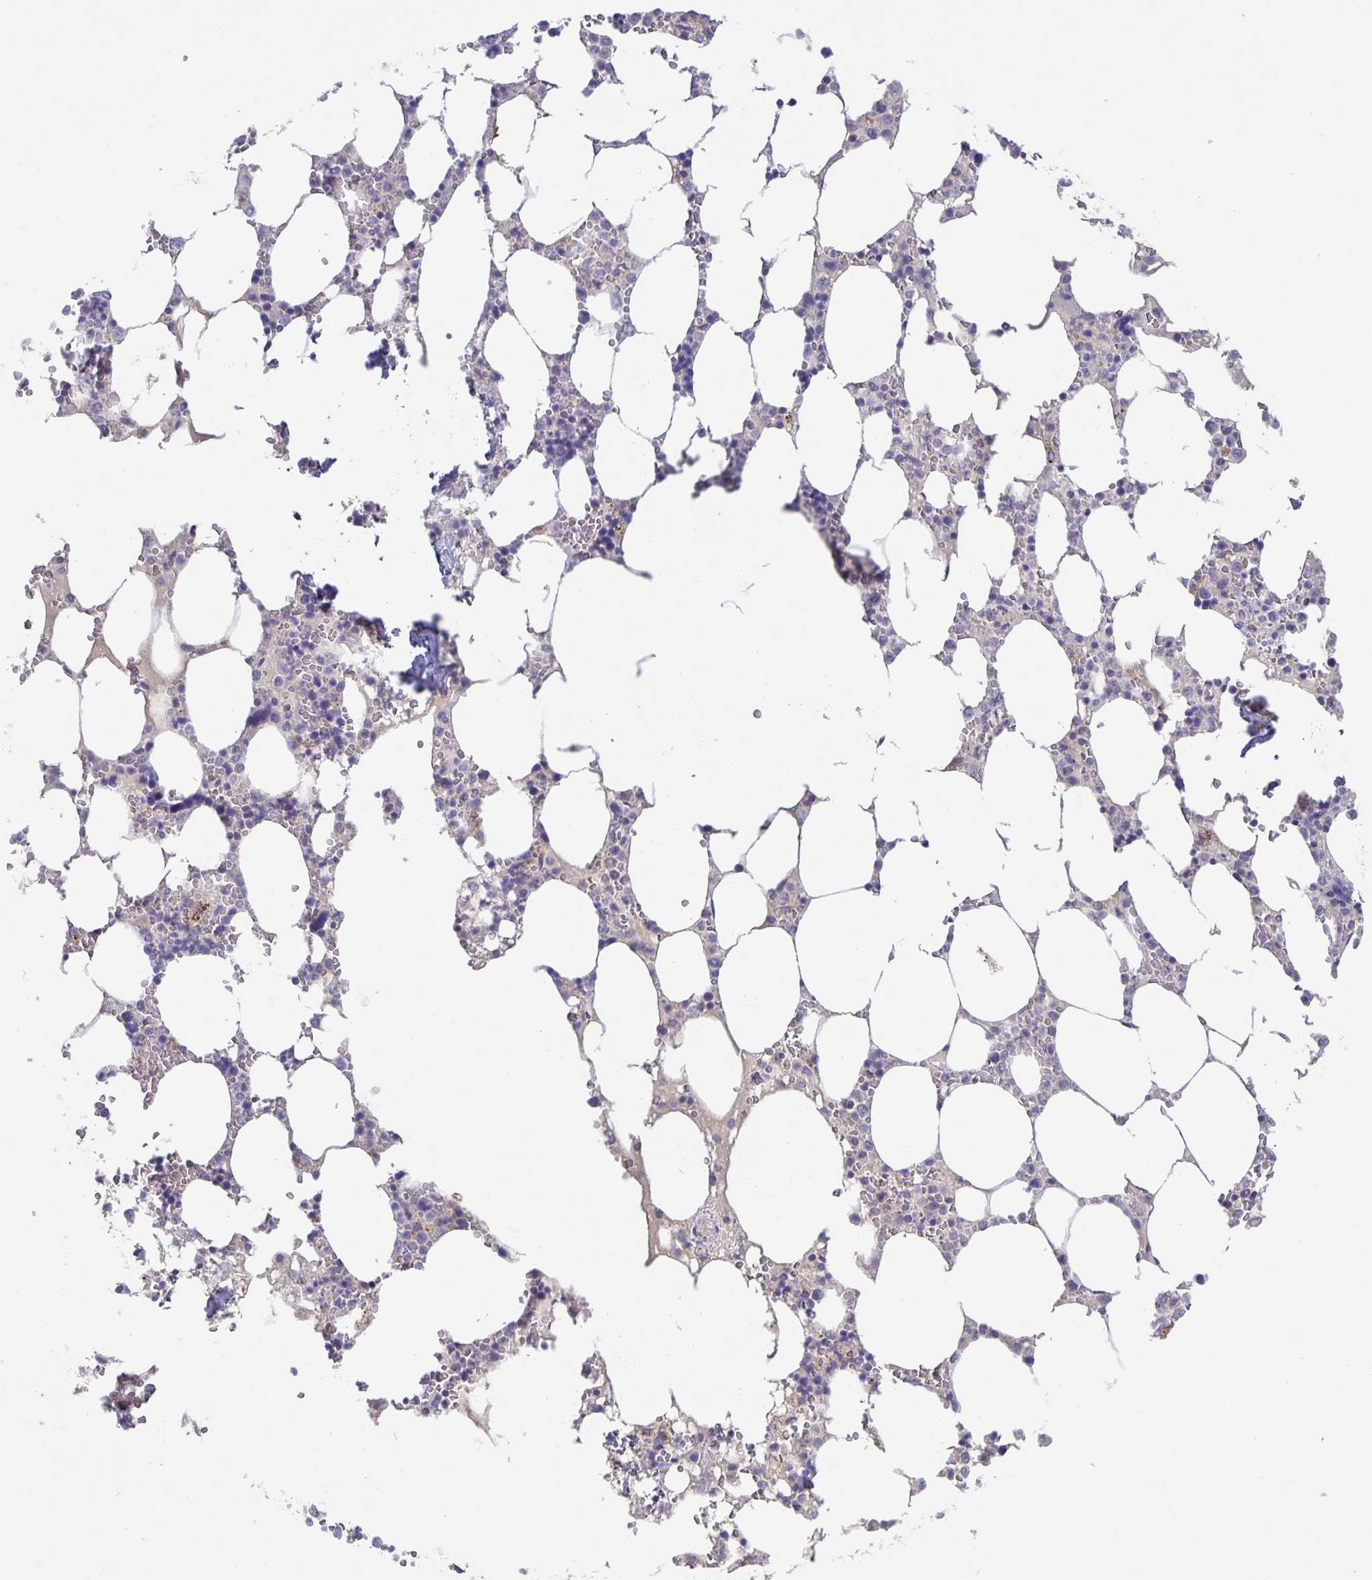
{"staining": {"intensity": "negative", "quantity": "none", "location": "none"}, "tissue": "bone marrow", "cell_type": "Hematopoietic cells", "image_type": "normal", "snomed": [{"axis": "morphology", "description": "Normal tissue, NOS"}, {"axis": "topography", "description": "Bone marrow"}], "caption": "This is a image of IHC staining of normal bone marrow, which shows no staining in hematopoietic cells.", "gene": "PTPN3", "patient": {"sex": "male", "age": 64}}